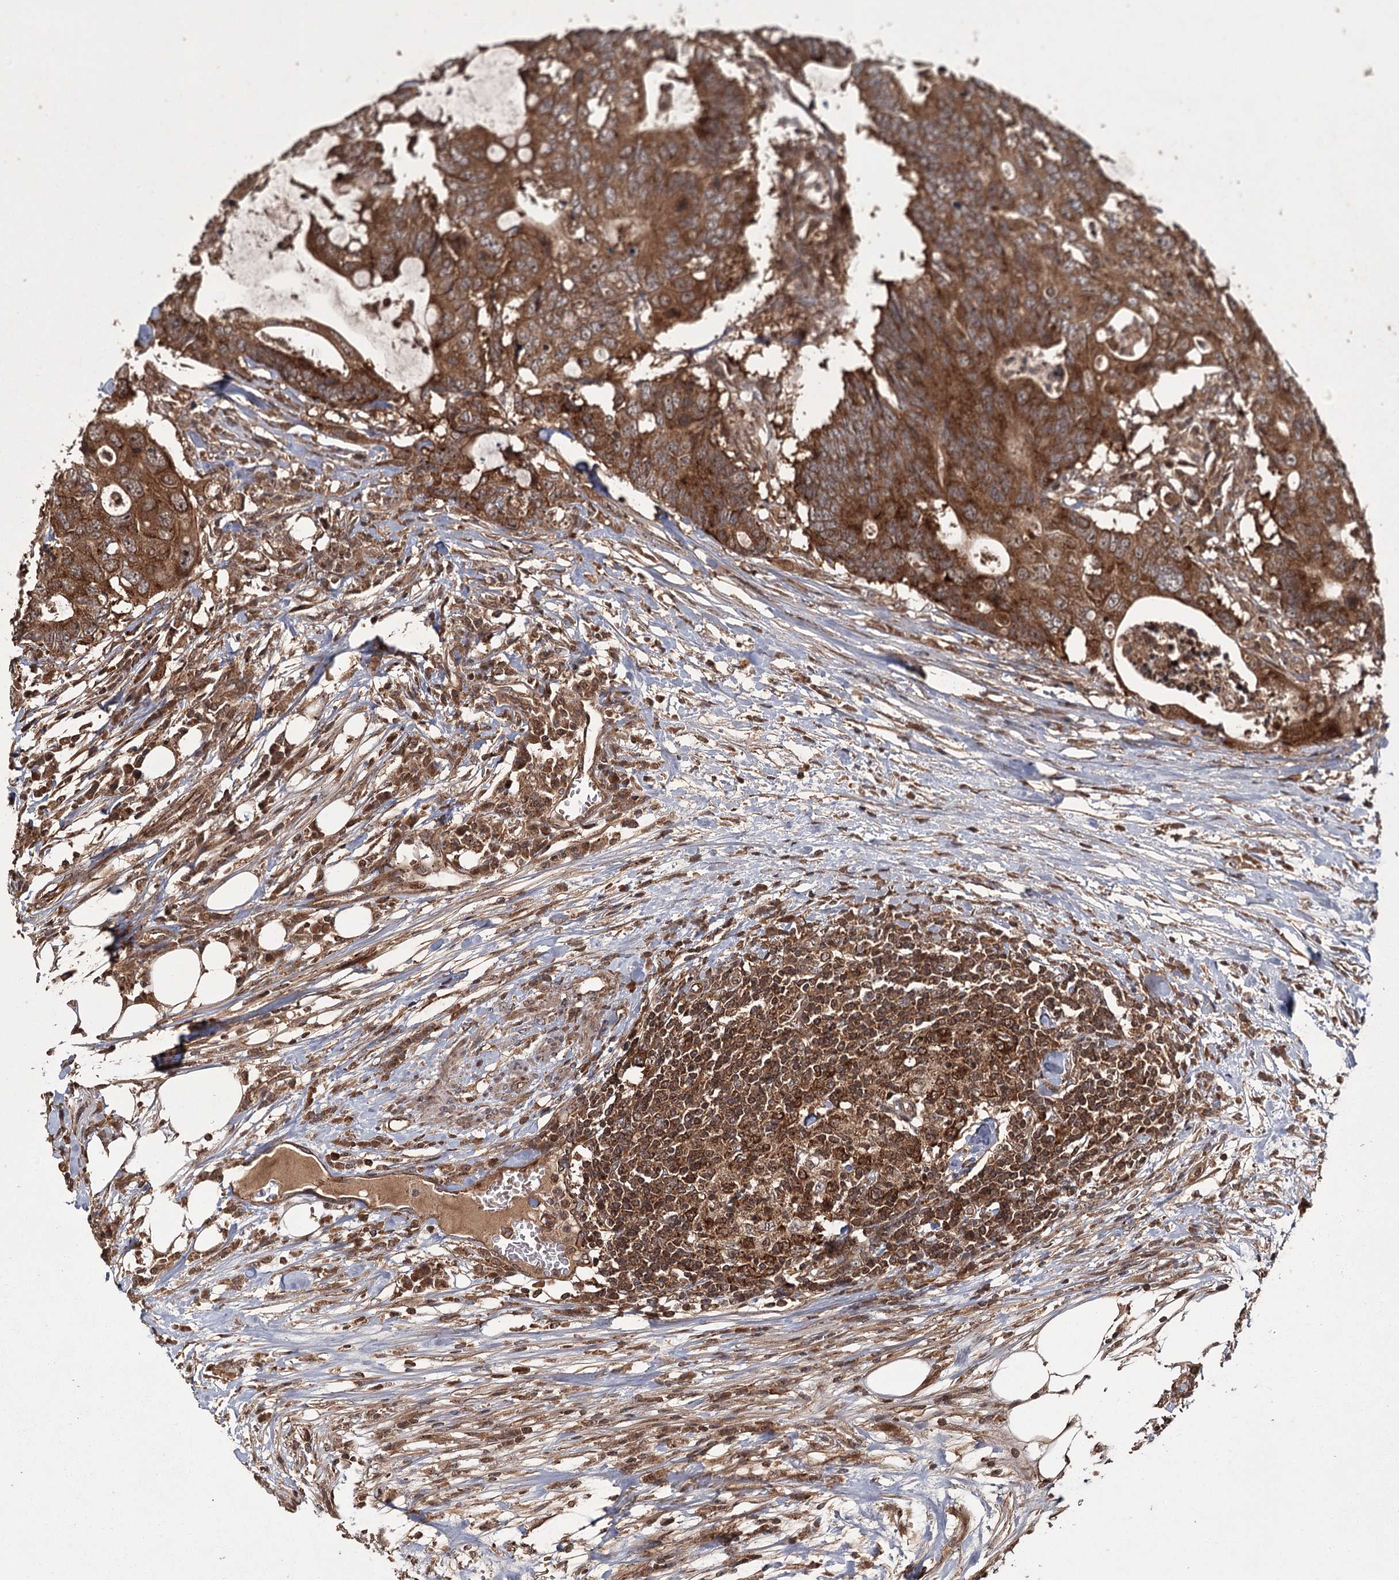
{"staining": {"intensity": "strong", "quantity": ">75%", "location": "cytoplasmic/membranous"}, "tissue": "colorectal cancer", "cell_type": "Tumor cells", "image_type": "cancer", "snomed": [{"axis": "morphology", "description": "Adenocarcinoma, NOS"}, {"axis": "topography", "description": "Colon"}], "caption": "Immunohistochemistry (IHC) of adenocarcinoma (colorectal) reveals high levels of strong cytoplasmic/membranous positivity in approximately >75% of tumor cells.", "gene": "RPAP3", "patient": {"sex": "male", "age": 71}}